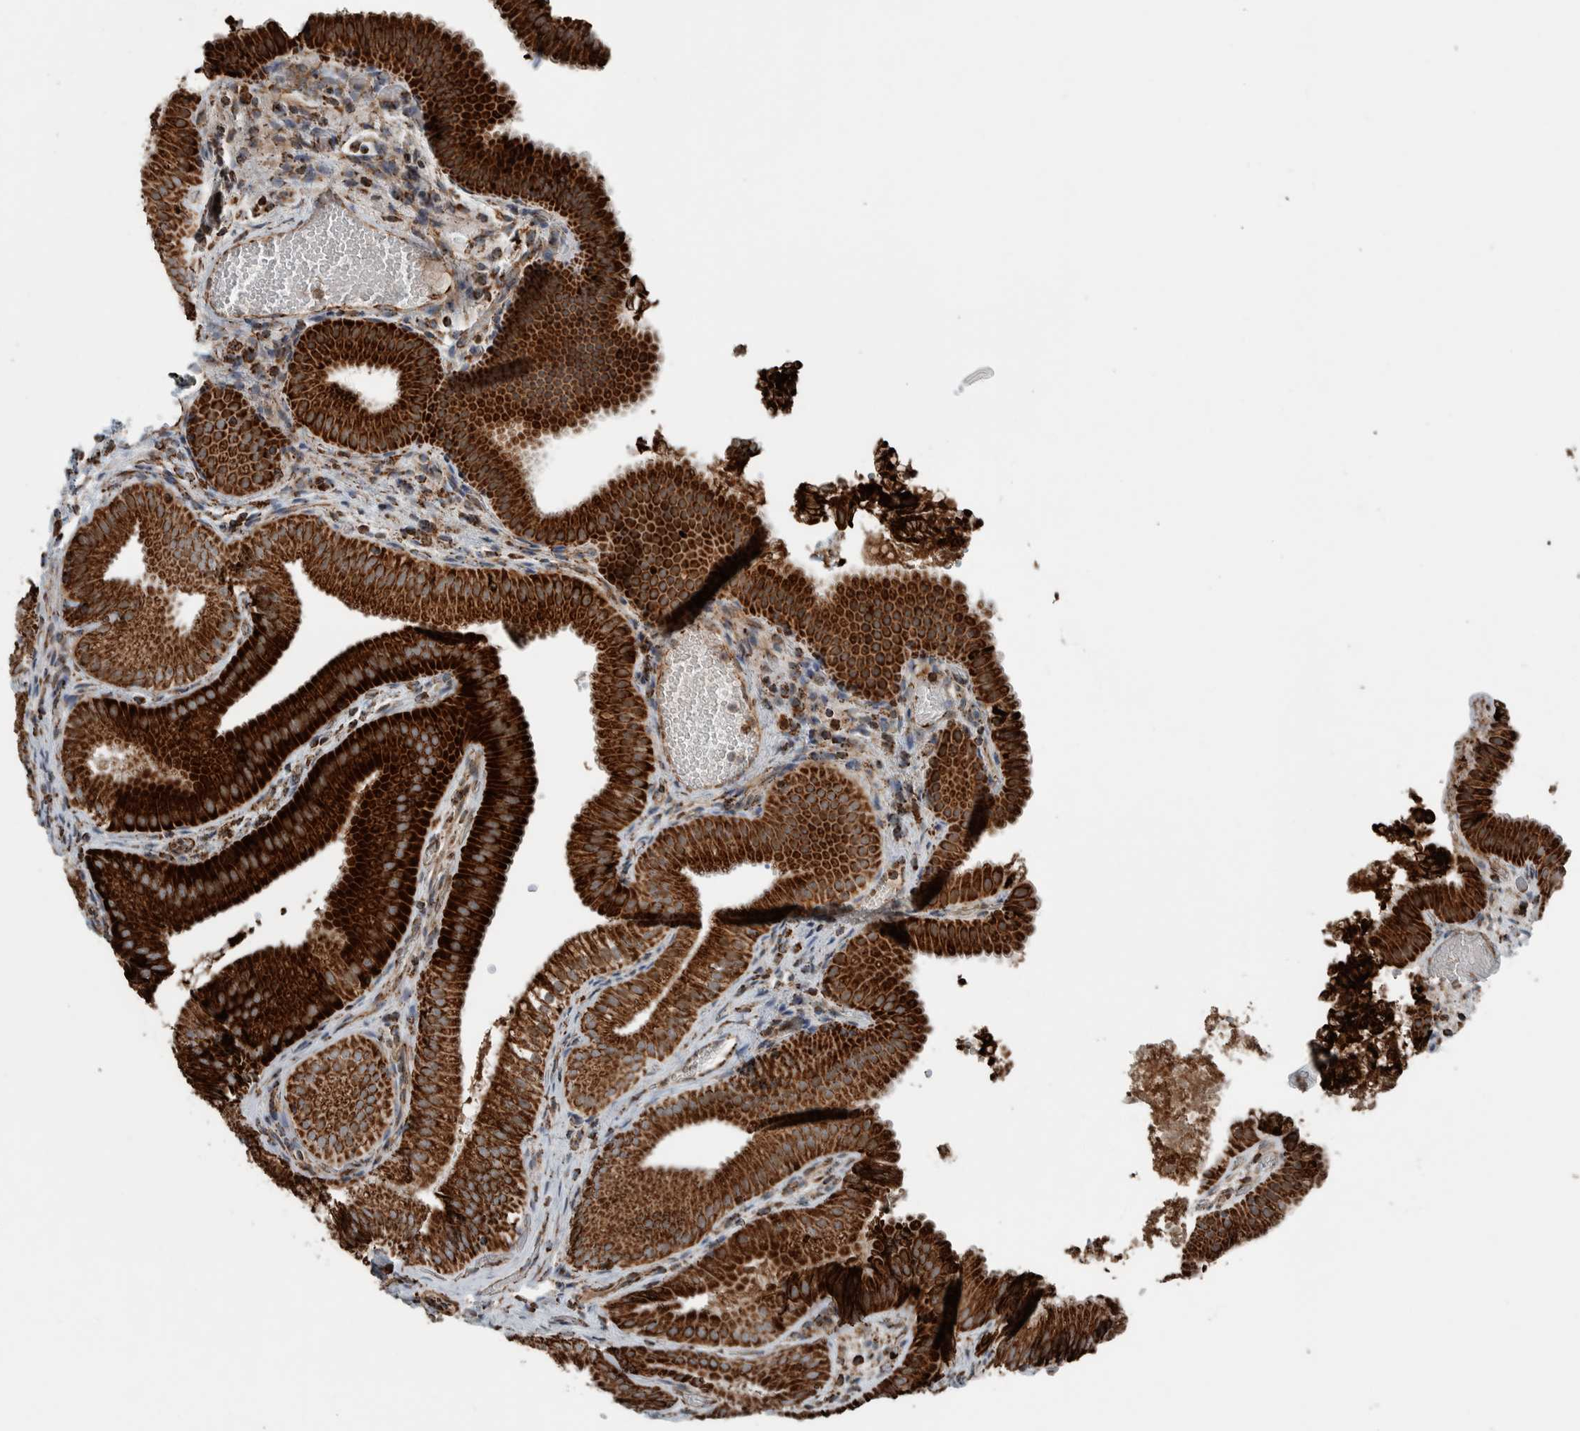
{"staining": {"intensity": "strong", "quantity": ">75%", "location": "cytoplasmic/membranous"}, "tissue": "gallbladder", "cell_type": "Glandular cells", "image_type": "normal", "snomed": [{"axis": "morphology", "description": "Normal tissue, NOS"}, {"axis": "topography", "description": "Gallbladder"}], "caption": "Immunohistochemical staining of benign human gallbladder exhibits strong cytoplasmic/membranous protein expression in about >75% of glandular cells.", "gene": "CNTROB", "patient": {"sex": "female", "age": 30}}